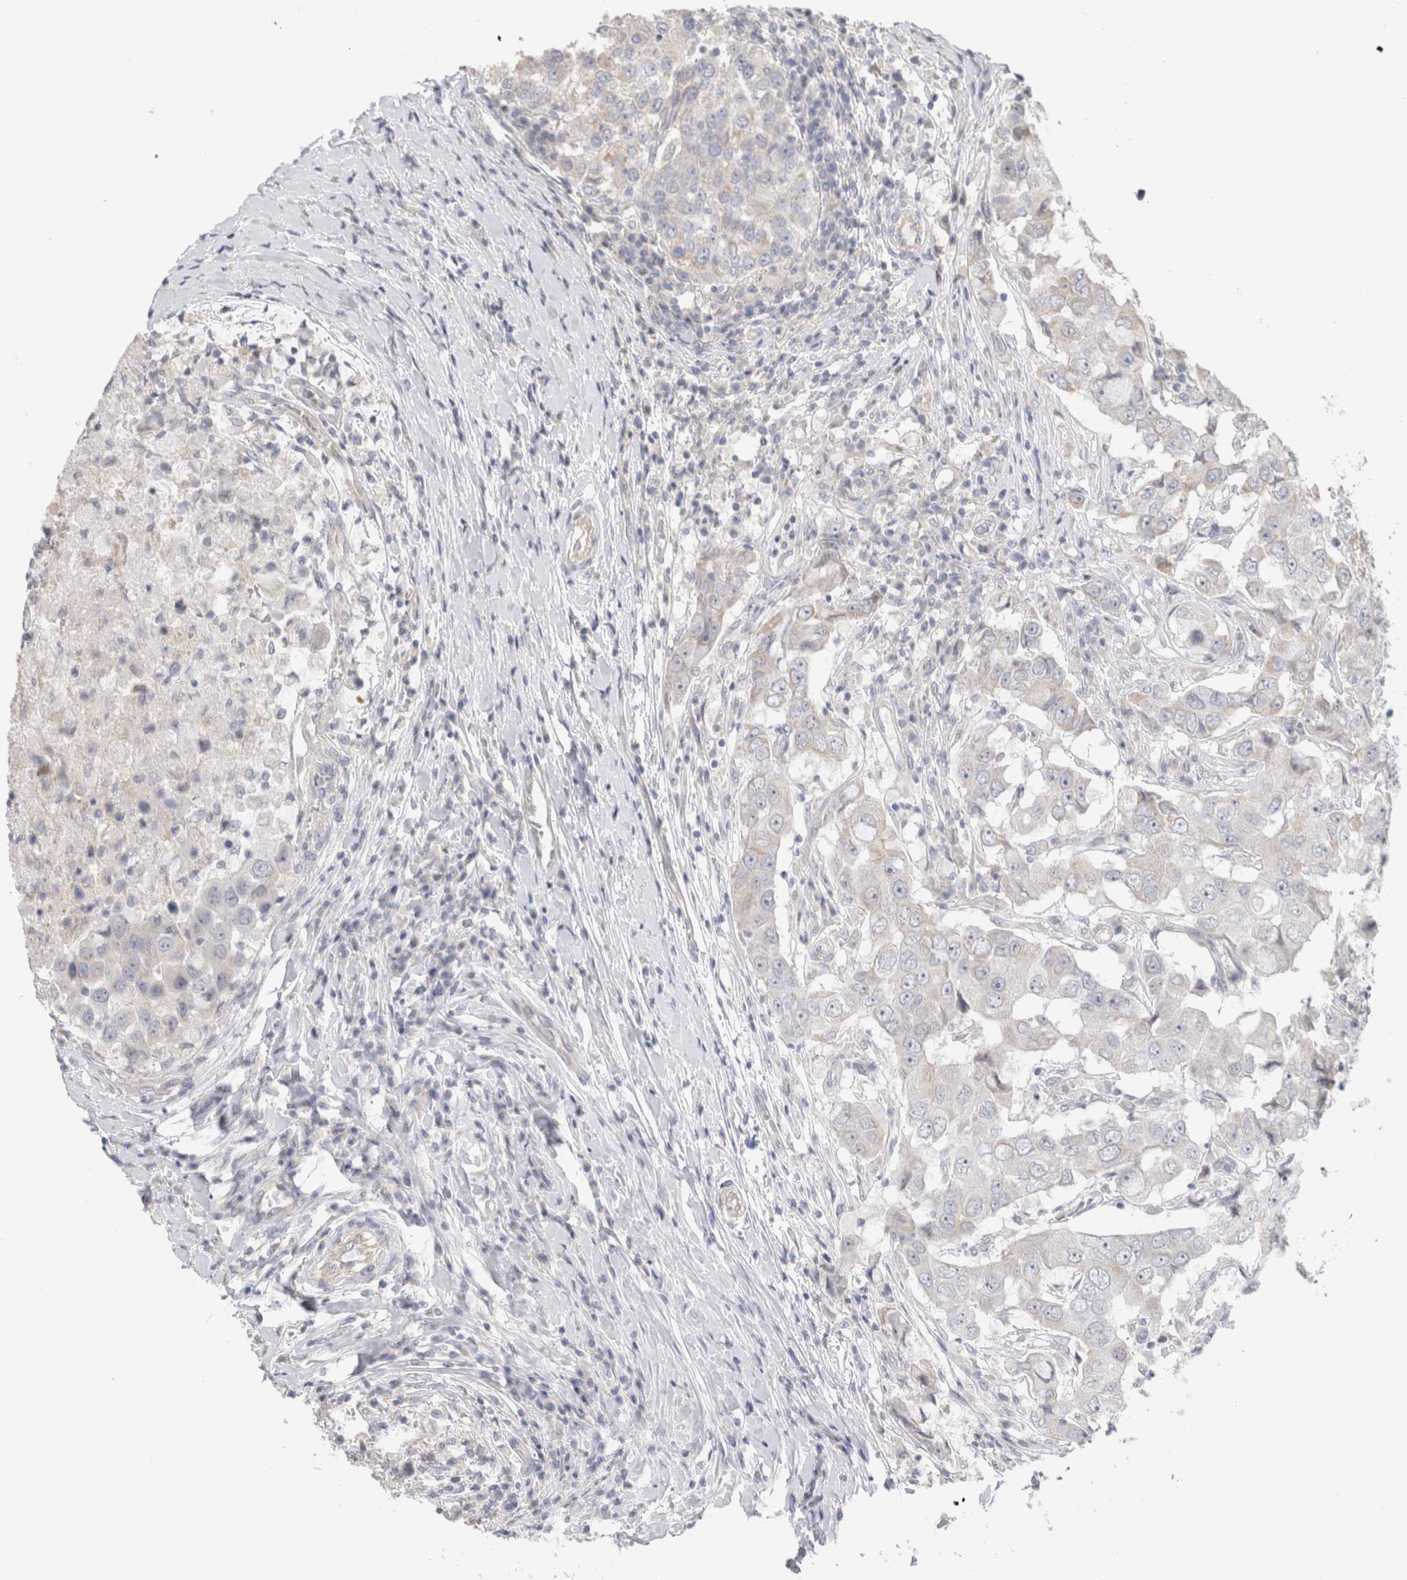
{"staining": {"intensity": "negative", "quantity": "none", "location": "none"}, "tissue": "breast cancer", "cell_type": "Tumor cells", "image_type": "cancer", "snomed": [{"axis": "morphology", "description": "Duct carcinoma"}, {"axis": "topography", "description": "Breast"}], "caption": "Immunohistochemical staining of human breast cancer (infiltrating ductal carcinoma) demonstrates no significant positivity in tumor cells.", "gene": "DMD", "patient": {"sex": "female", "age": 27}}